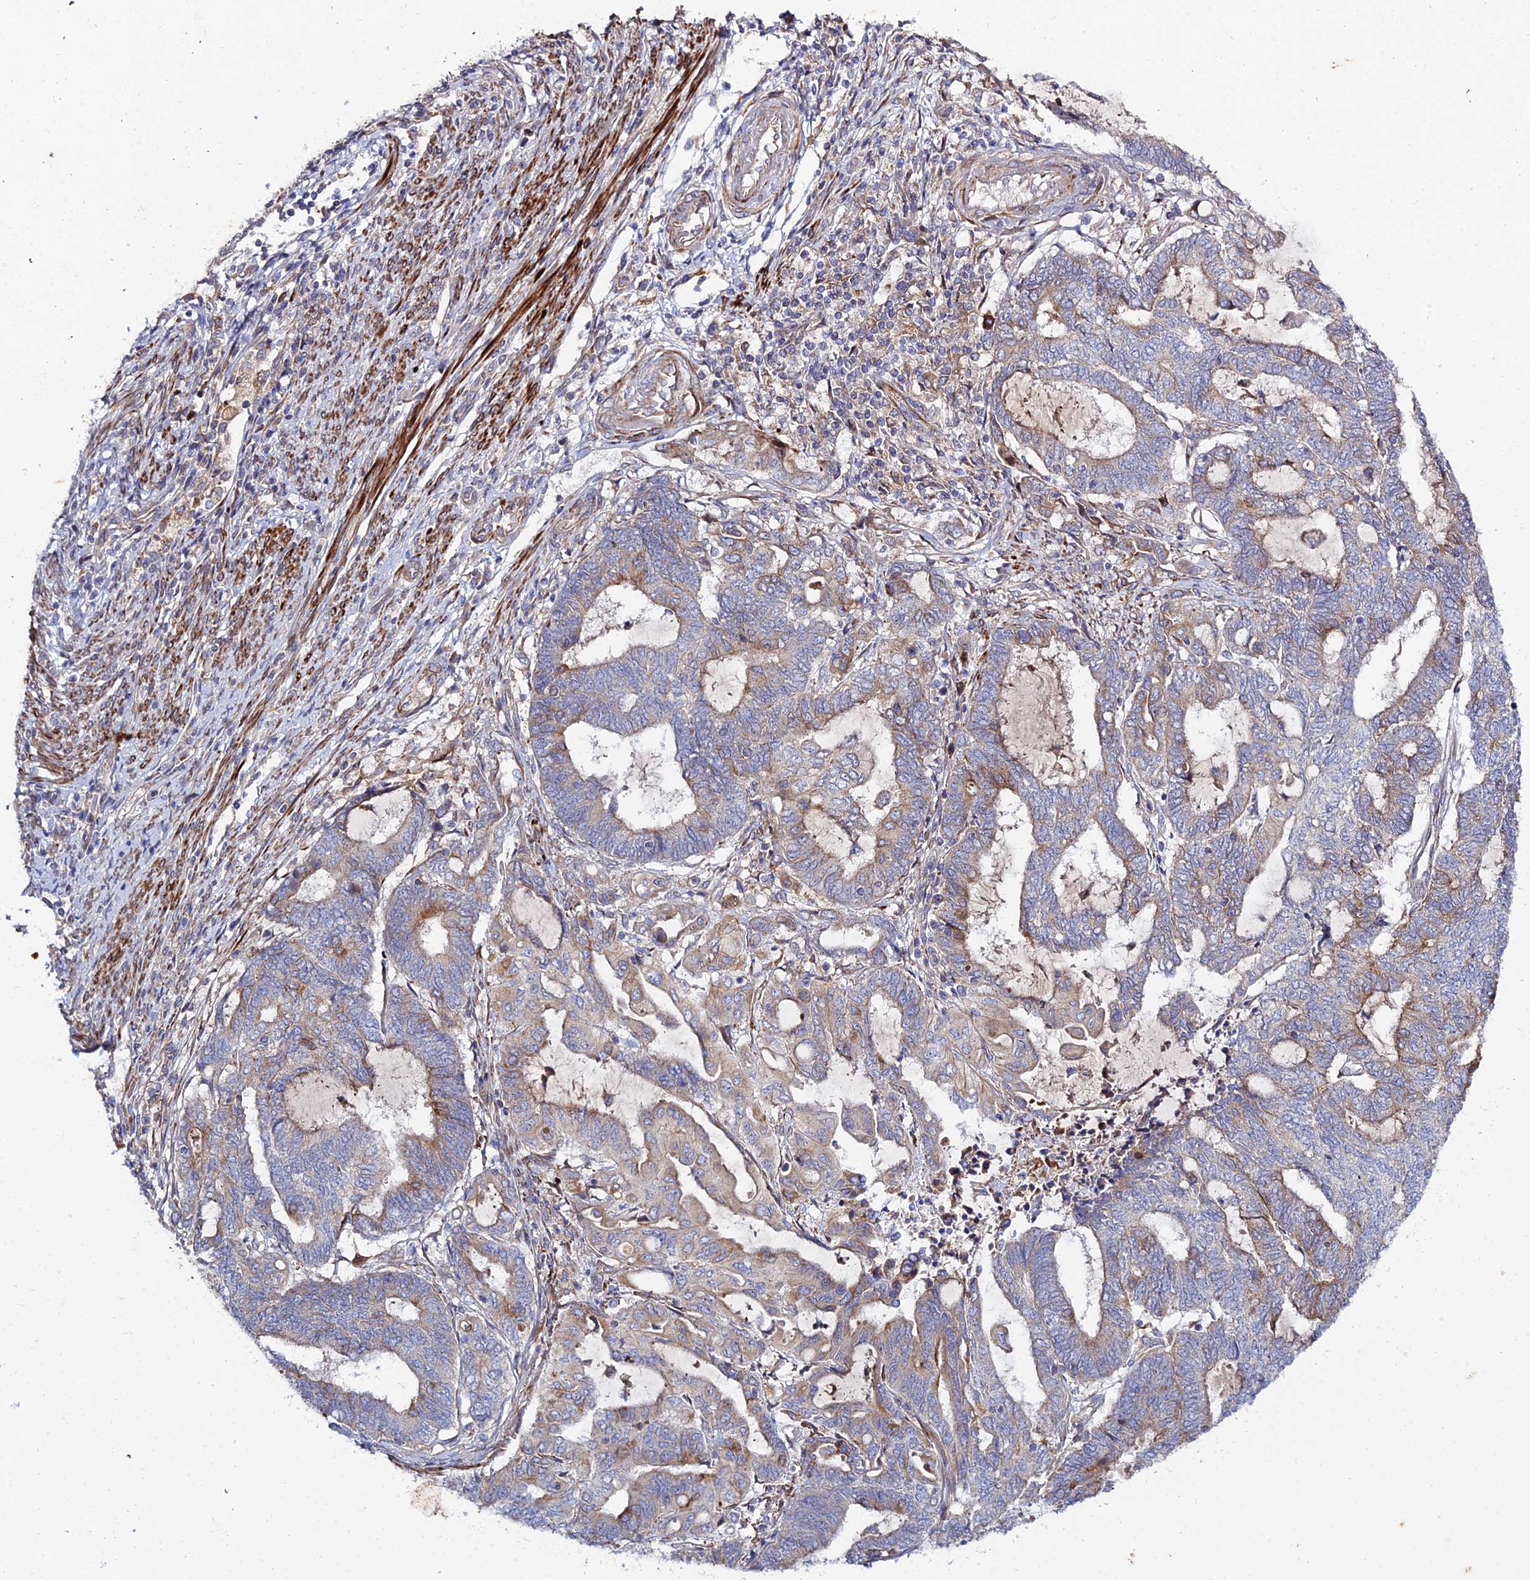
{"staining": {"intensity": "moderate", "quantity": "25%-75%", "location": "cytoplasmic/membranous"}, "tissue": "endometrial cancer", "cell_type": "Tumor cells", "image_type": "cancer", "snomed": [{"axis": "morphology", "description": "Adenocarcinoma, NOS"}, {"axis": "topography", "description": "Uterus"}, {"axis": "topography", "description": "Endometrium"}], "caption": "Human adenocarcinoma (endometrial) stained with a brown dye shows moderate cytoplasmic/membranous positive positivity in about 25%-75% of tumor cells.", "gene": "ARL6IP1", "patient": {"sex": "female", "age": 70}}